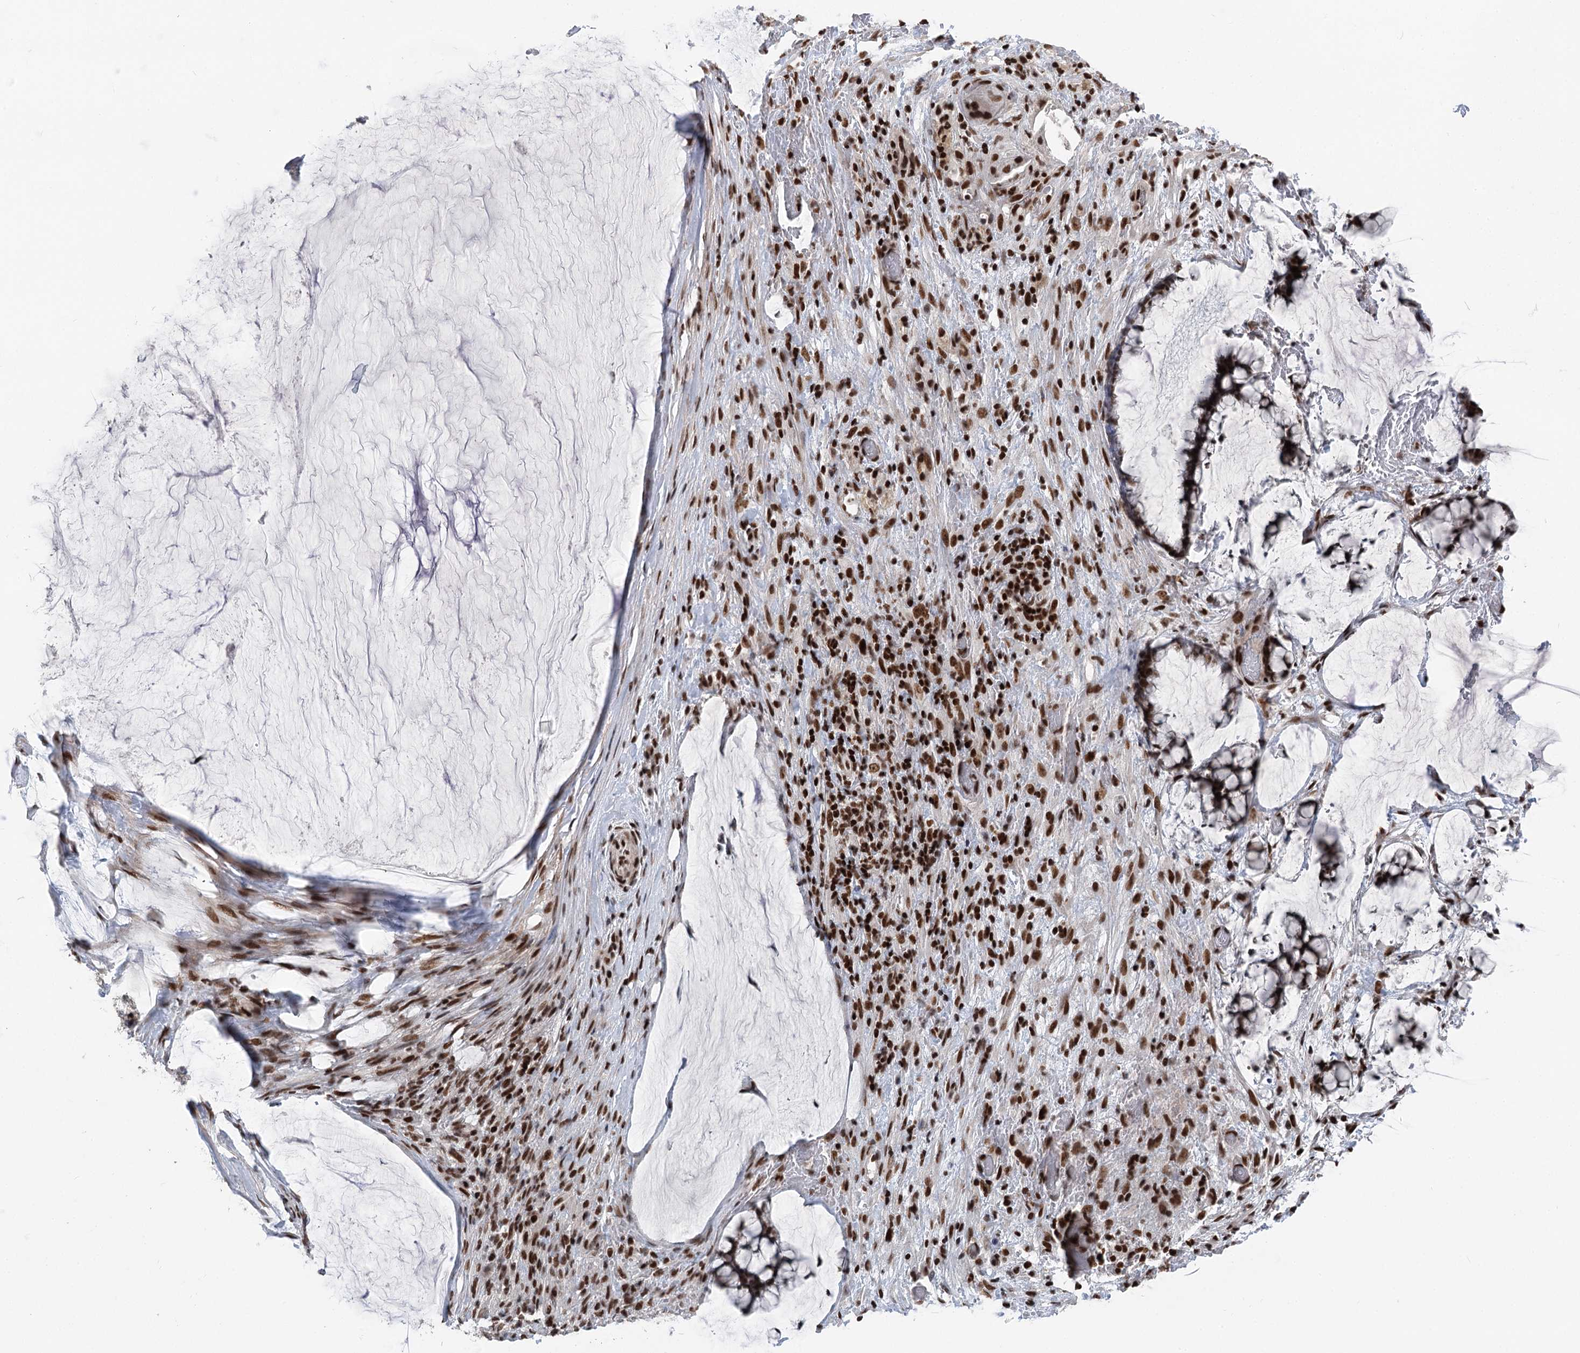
{"staining": {"intensity": "moderate", "quantity": ">75%", "location": "nuclear"}, "tissue": "ovarian cancer", "cell_type": "Tumor cells", "image_type": "cancer", "snomed": [{"axis": "morphology", "description": "Cystadenocarcinoma, mucinous, NOS"}, {"axis": "topography", "description": "Ovary"}], "caption": "Immunohistochemical staining of ovarian cancer reveals medium levels of moderate nuclear protein expression in approximately >75% of tumor cells. The staining is performed using DAB (3,3'-diaminobenzidine) brown chromogen to label protein expression. The nuclei are counter-stained blue using hematoxylin.", "gene": "CGGBP1", "patient": {"sex": "female", "age": 42}}